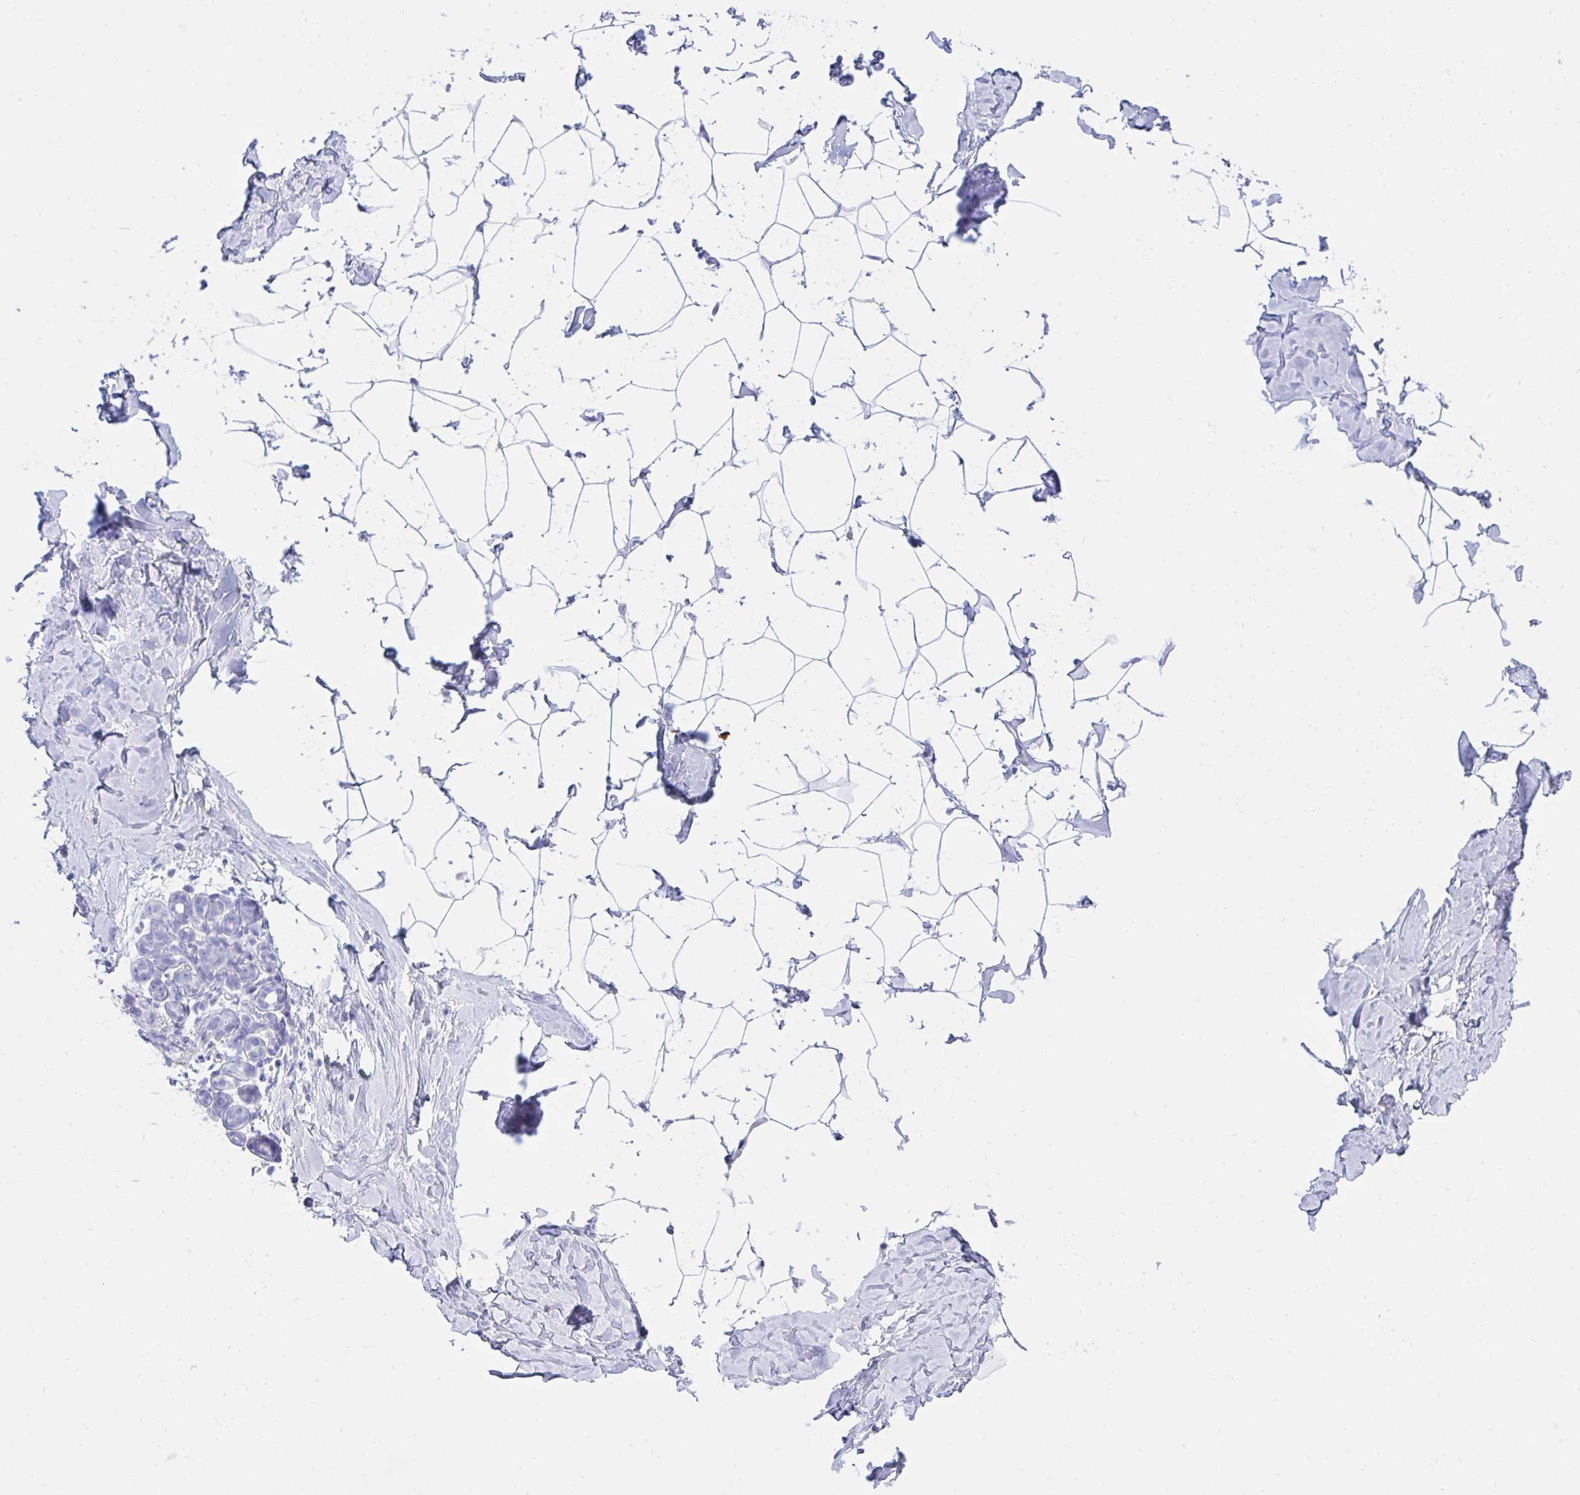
{"staining": {"intensity": "negative", "quantity": "none", "location": "none"}, "tissue": "breast", "cell_type": "Adipocytes", "image_type": "normal", "snomed": [{"axis": "morphology", "description": "Normal tissue, NOS"}, {"axis": "topography", "description": "Breast"}], "caption": "Immunohistochemistry of benign breast shows no staining in adipocytes. The staining is performed using DAB (3,3'-diaminobenzidine) brown chromogen with nuclei counter-stained in using hematoxylin.", "gene": "TNNC1", "patient": {"sex": "female", "age": 32}}